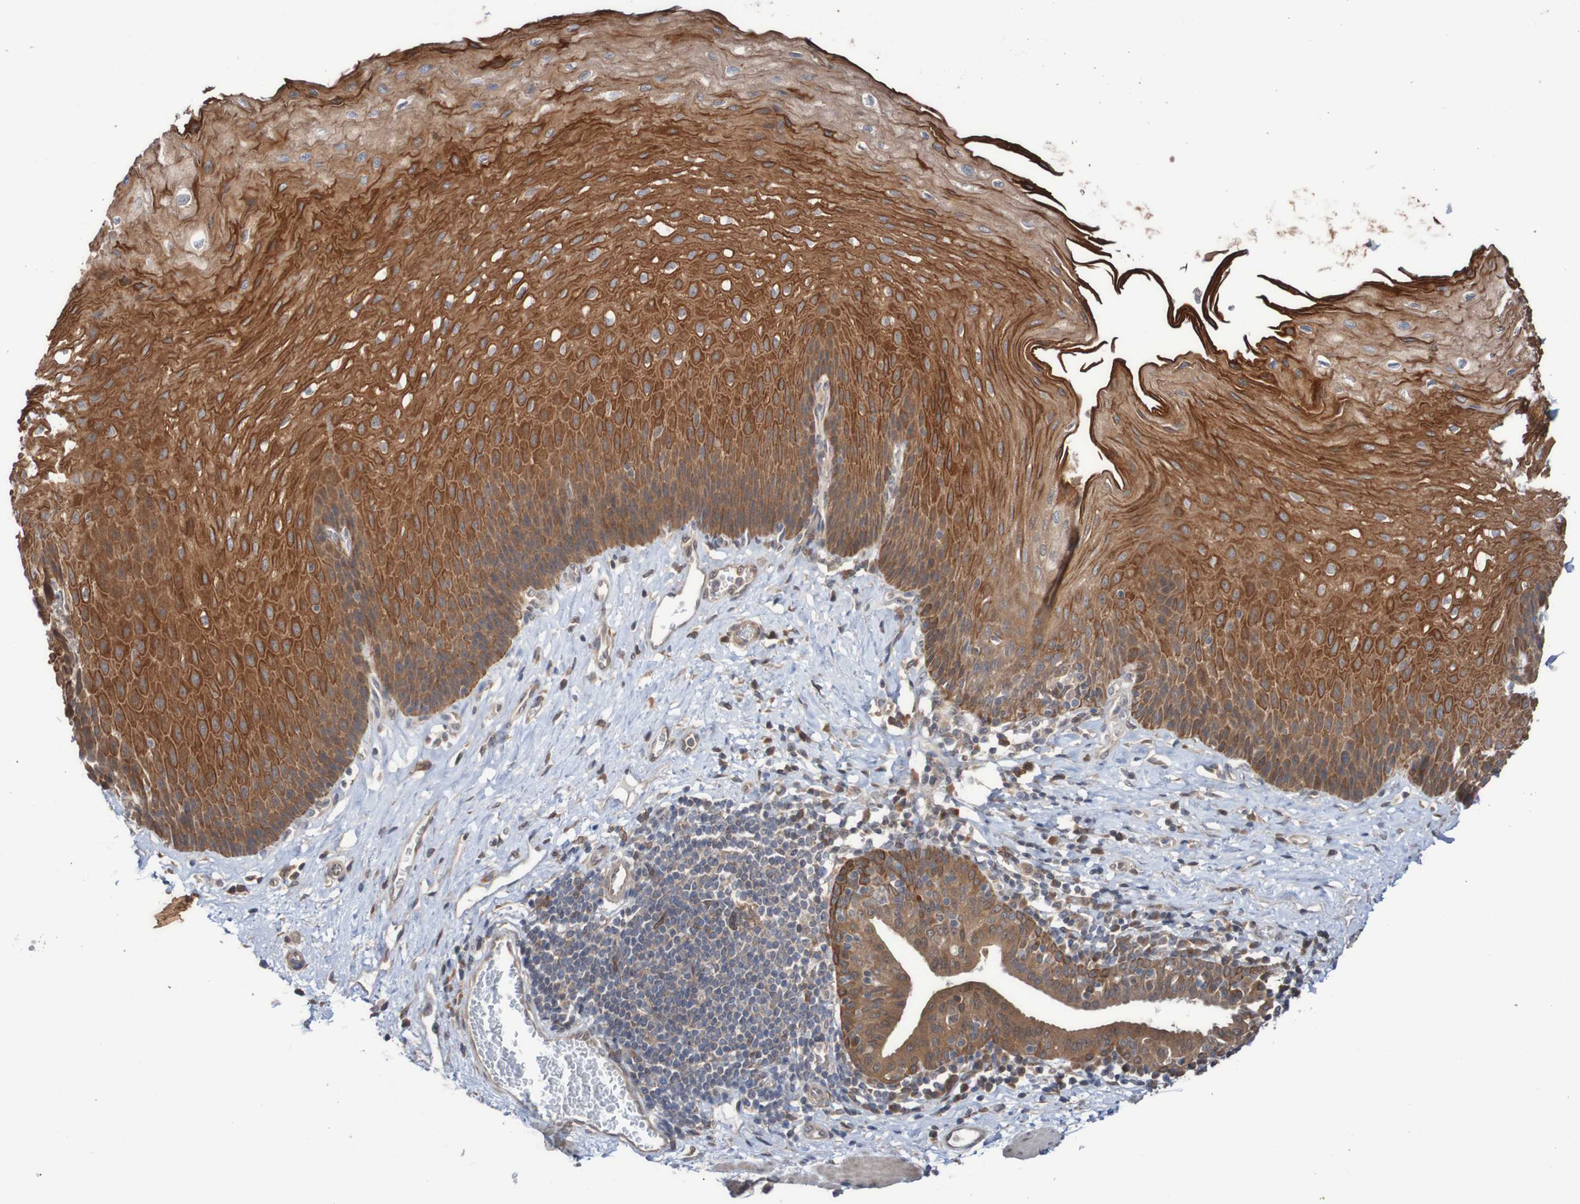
{"staining": {"intensity": "strong", "quantity": ">75%", "location": "cytoplasmic/membranous"}, "tissue": "esophagus", "cell_type": "Squamous epithelial cells", "image_type": "normal", "snomed": [{"axis": "morphology", "description": "Normal tissue, NOS"}, {"axis": "topography", "description": "Esophagus"}], "caption": "Protein positivity by IHC displays strong cytoplasmic/membranous expression in approximately >75% of squamous epithelial cells in normal esophagus. The protein of interest is shown in brown color, while the nuclei are stained blue.", "gene": "PHPT1", "patient": {"sex": "female", "age": 72}}